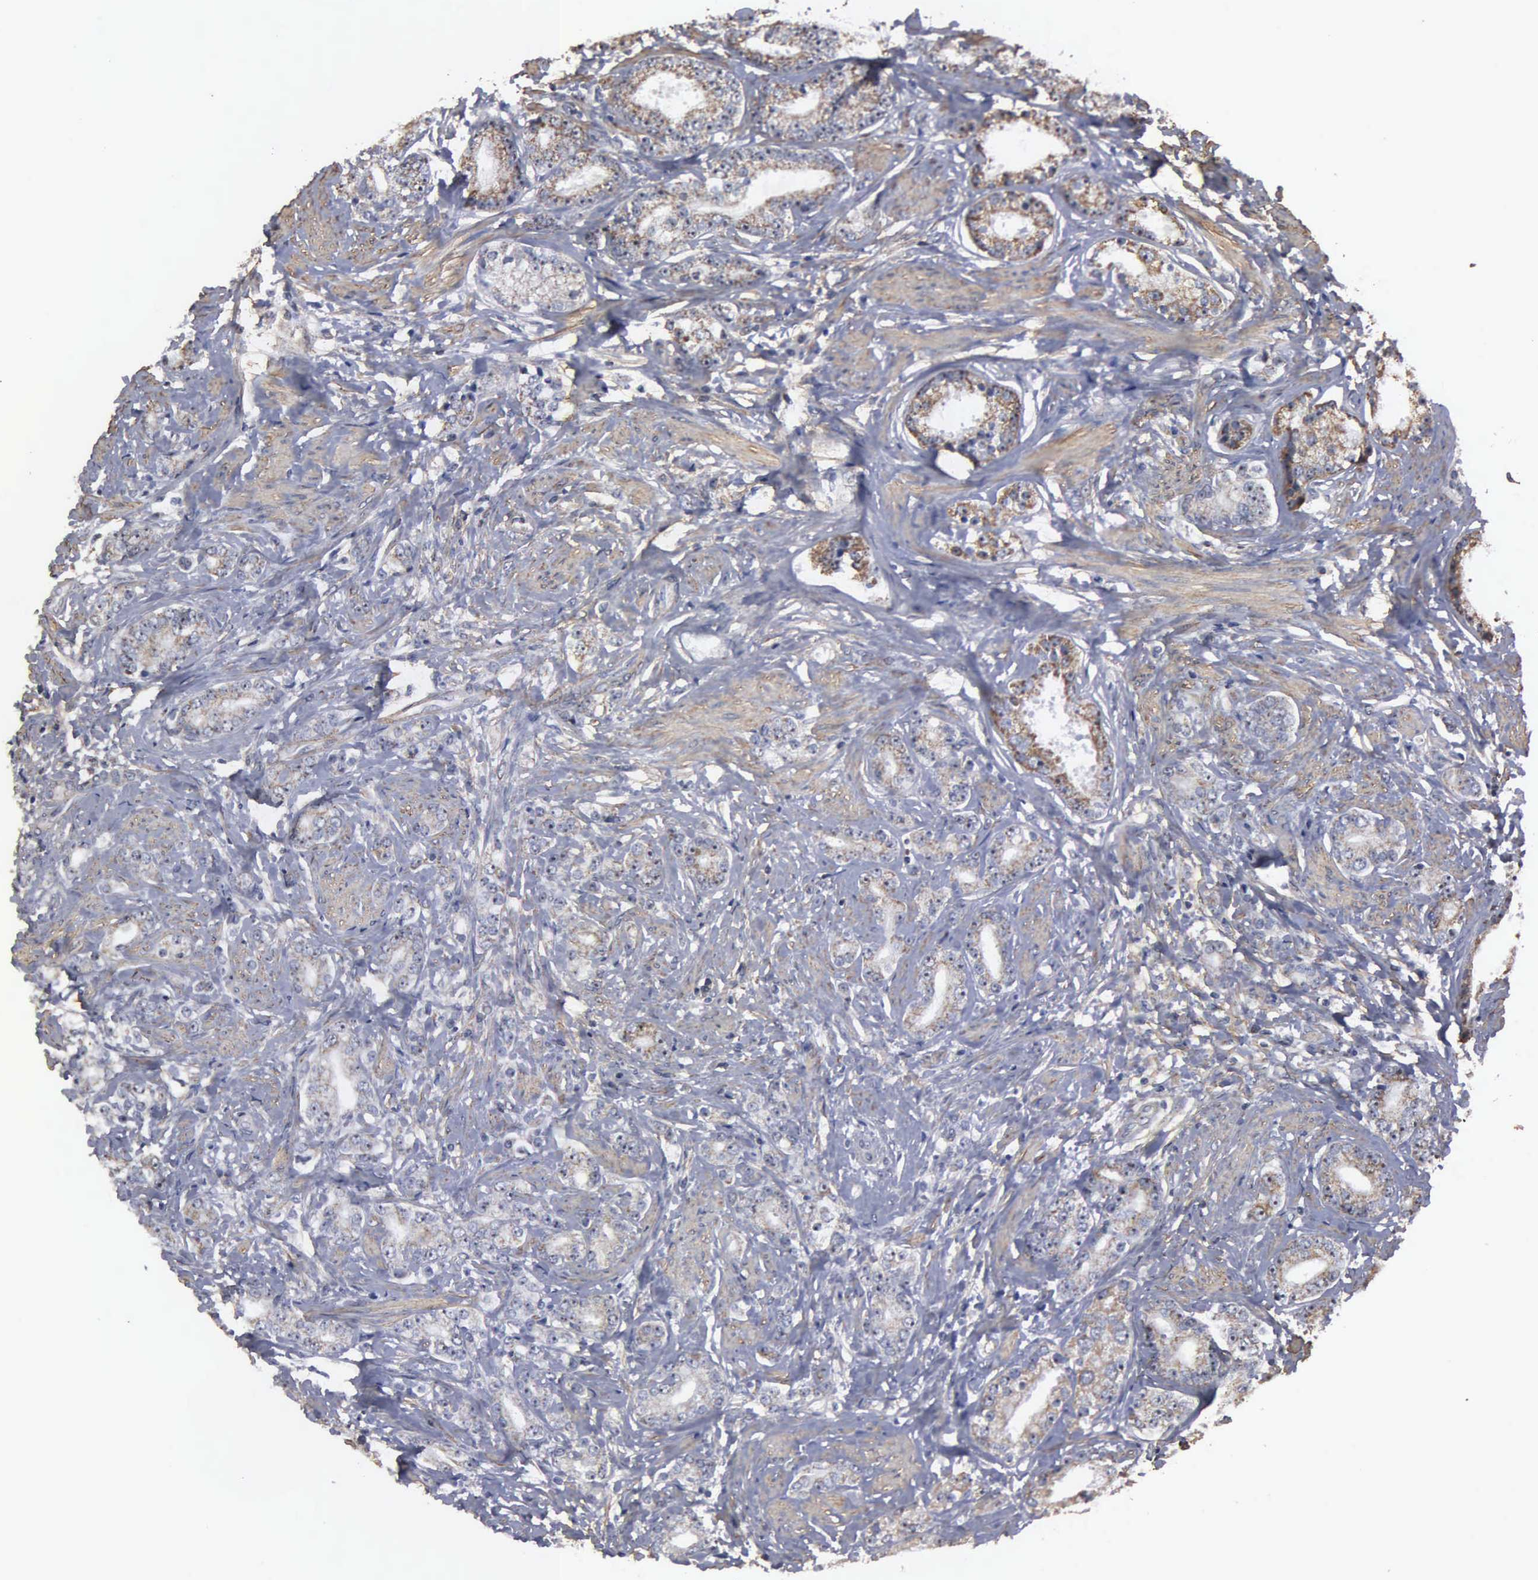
{"staining": {"intensity": "weak", "quantity": "25%-75%", "location": "nuclear"}, "tissue": "prostate cancer", "cell_type": "Tumor cells", "image_type": "cancer", "snomed": [{"axis": "morphology", "description": "Adenocarcinoma, Medium grade"}, {"axis": "topography", "description": "Prostate"}], "caption": "There is low levels of weak nuclear expression in tumor cells of prostate cancer (adenocarcinoma (medium-grade)), as demonstrated by immunohistochemical staining (brown color).", "gene": "NGDN", "patient": {"sex": "male", "age": 59}}